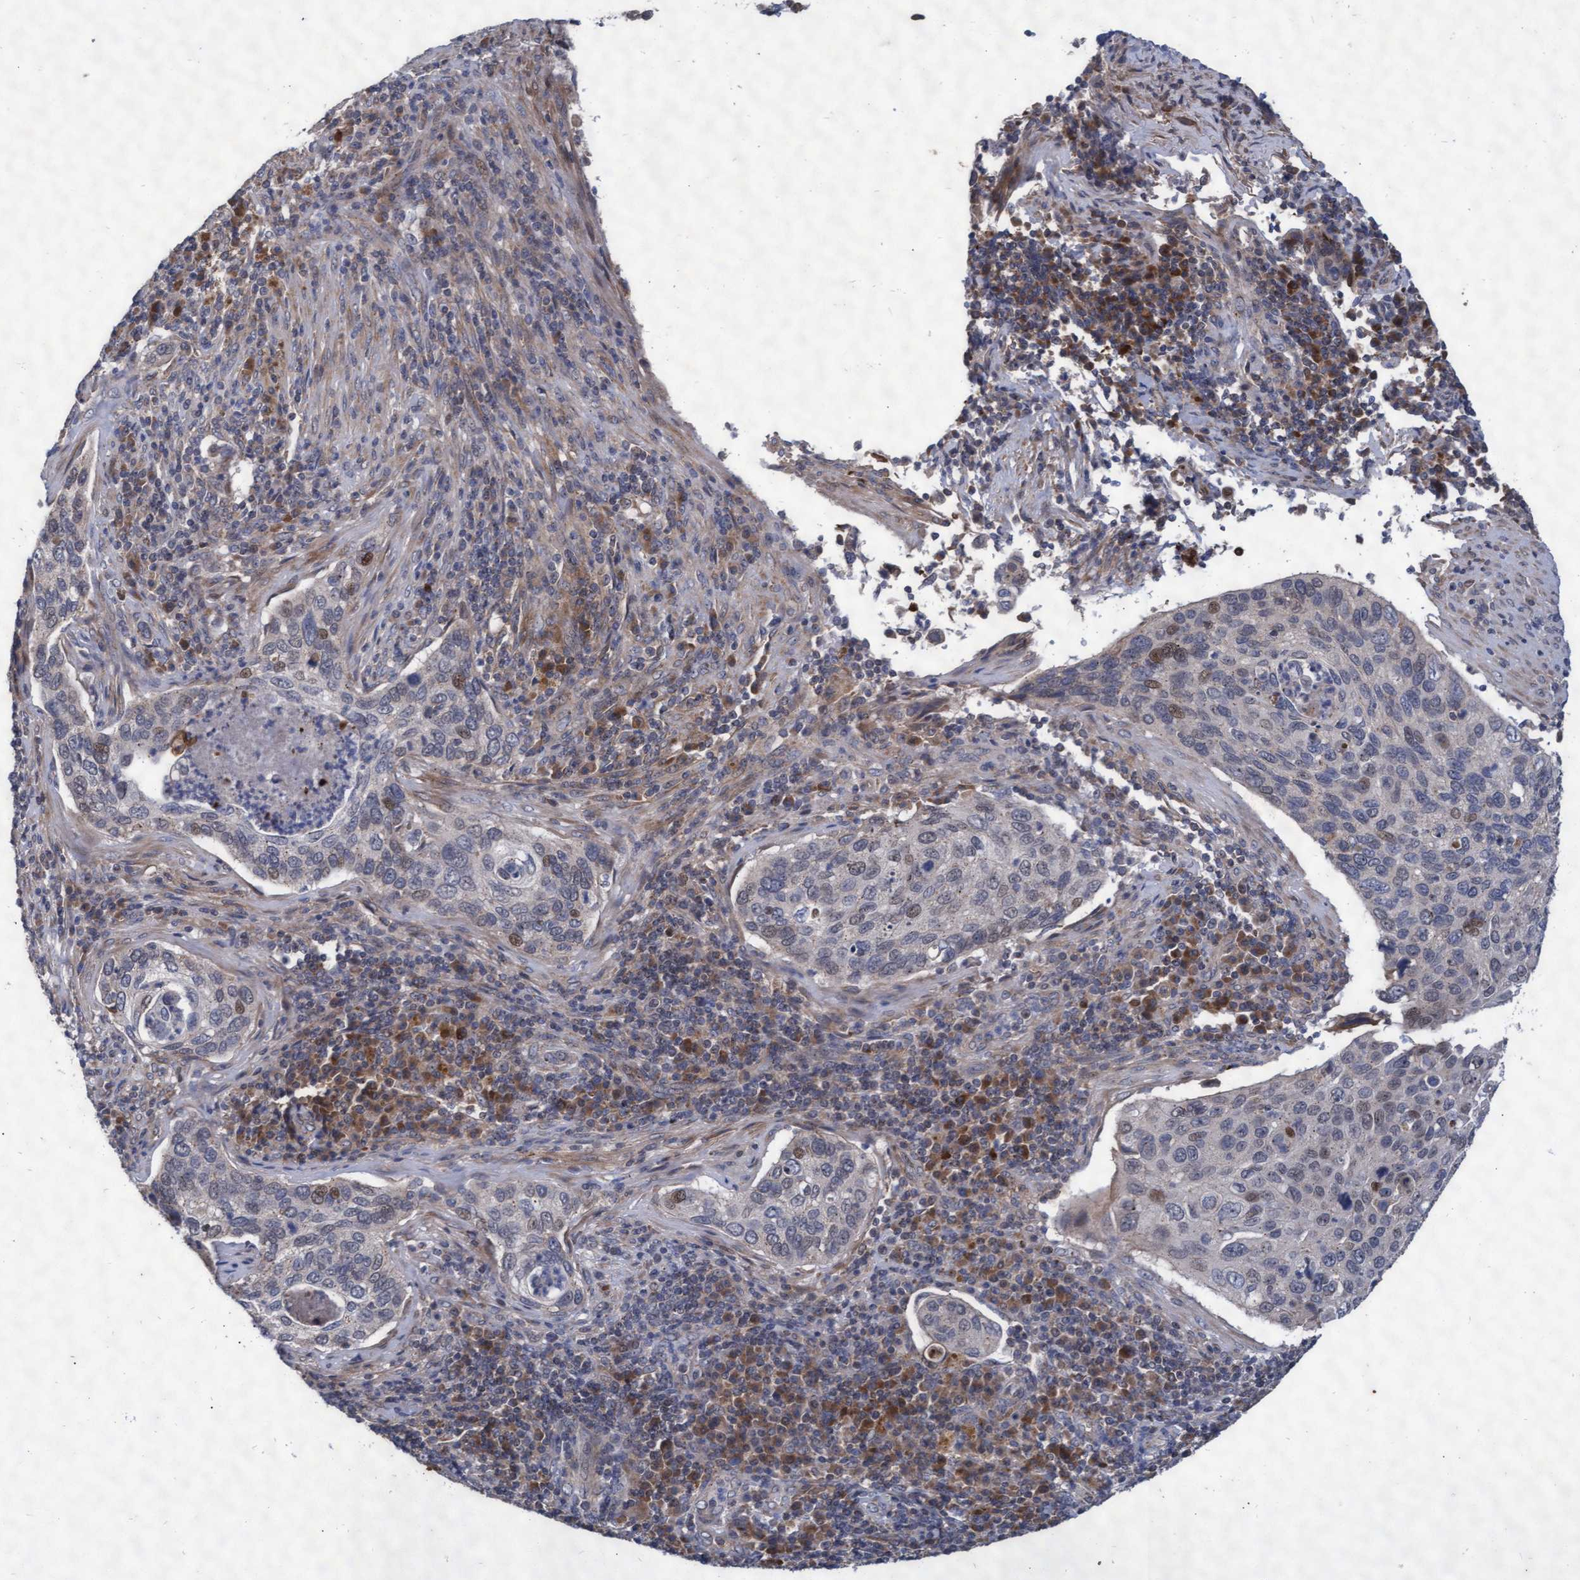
{"staining": {"intensity": "weak", "quantity": "<25%", "location": "nuclear"}, "tissue": "cervical cancer", "cell_type": "Tumor cells", "image_type": "cancer", "snomed": [{"axis": "morphology", "description": "Squamous cell carcinoma, NOS"}, {"axis": "topography", "description": "Cervix"}], "caption": "Tumor cells are negative for protein expression in human squamous cell carcinoma (cervical). Nuclei are stained in blue.", "gene": "ABCF2", "patient": {"sex": "female", "age": 53}}